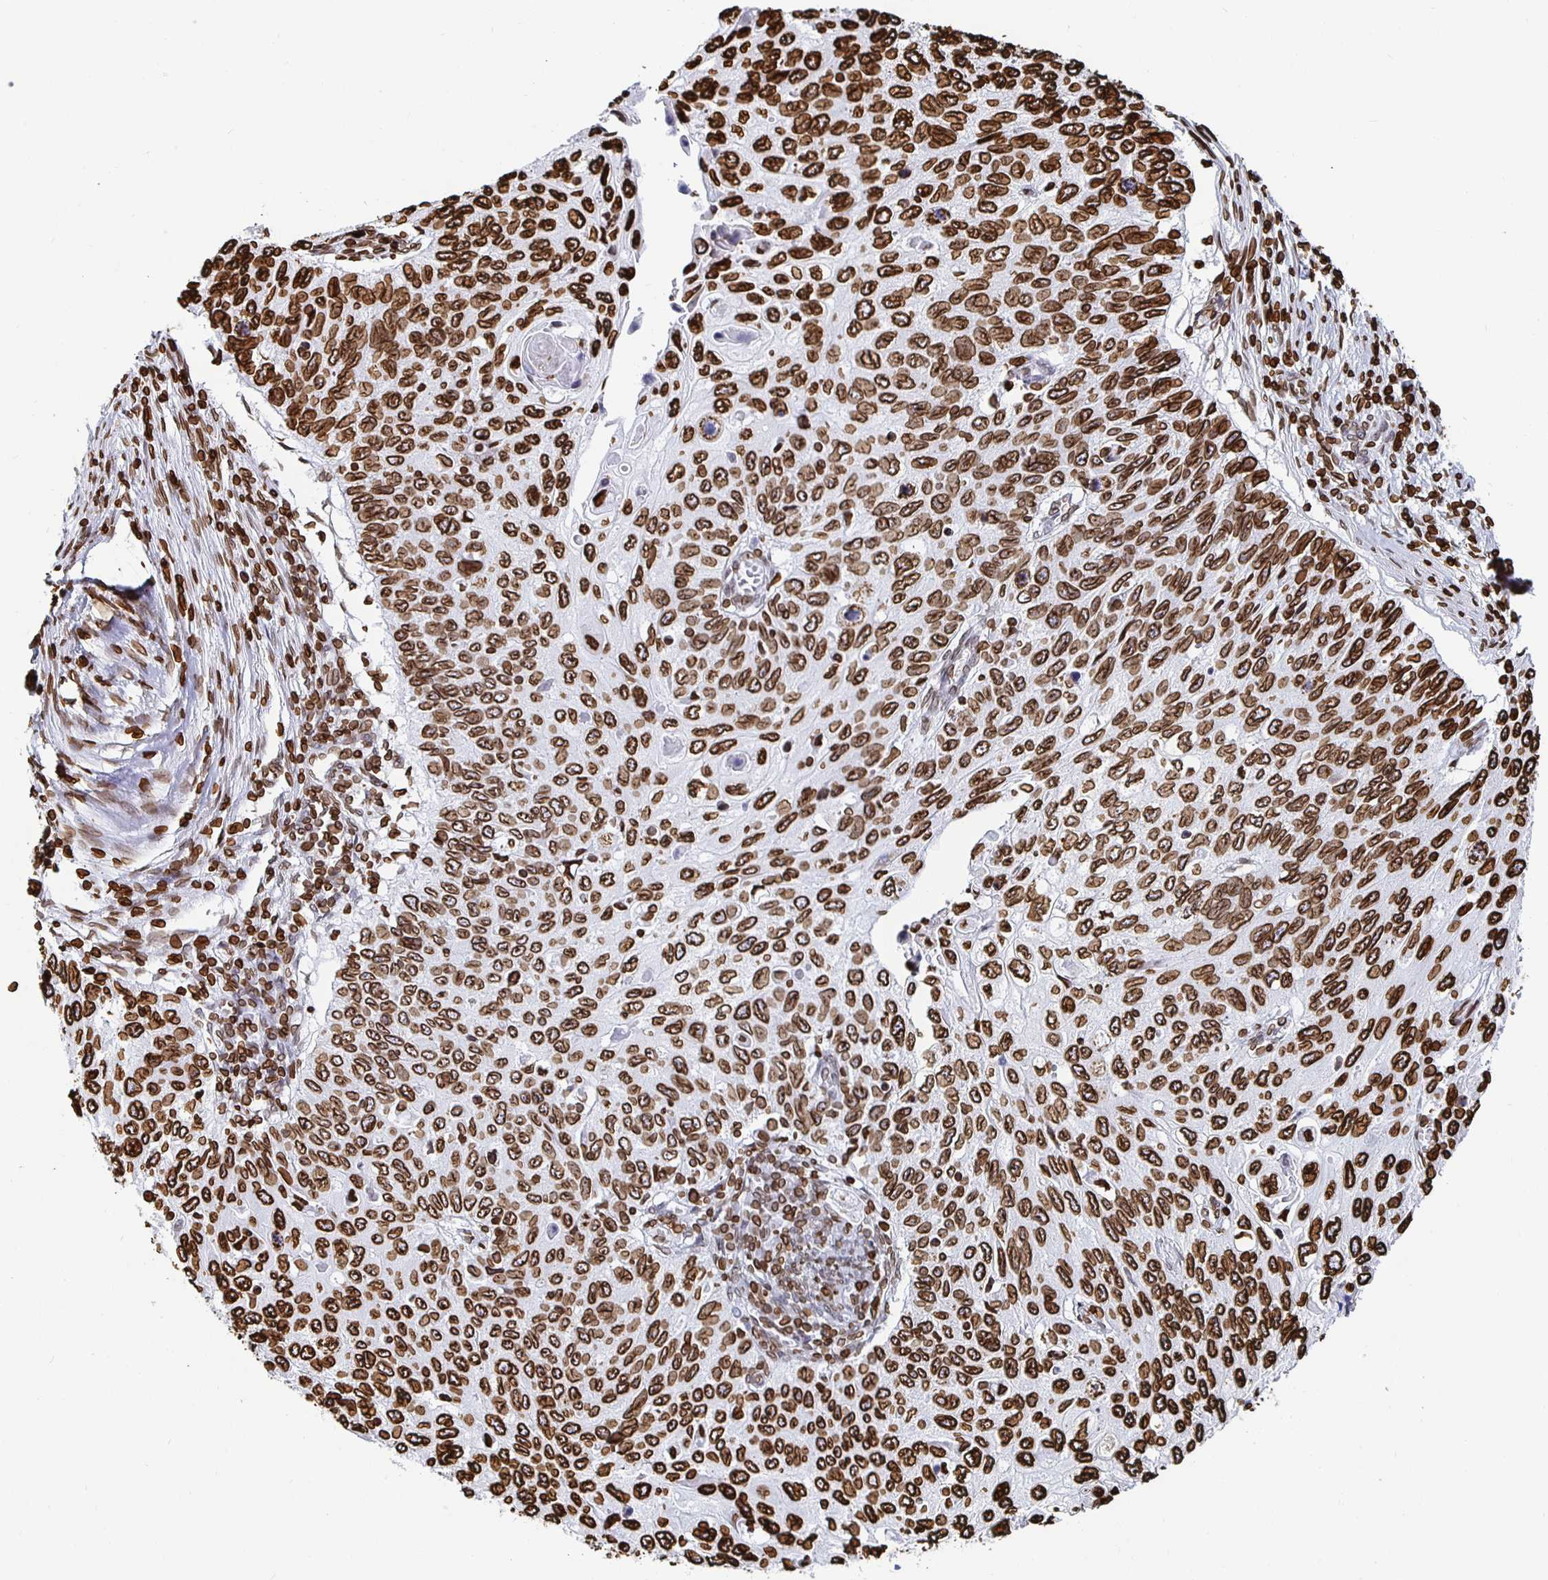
{"staining": {"intensity": "strong", "quantity": ">75%", "location": "cytoplasmic/membranous,nuclear"}, "tissue": "cervical cancer", "cell_type": "Tumor cells", "image_type": "cancer", "snomed": [{"axis": "morphology", "description": "Squamous cell carcinoma, NOS"}, {"axis": "topography", "description": "Cervix"}], "caption": "Immunohistochemistry image of neoplastic tissue: human cervical cancer stained using immunohistochemistry demonstrates high levels of strong protein expression localized specifically in the cytoplasmic/membranous and nuclear of tumor cells, appearing as a cytoplasmic/membranous and nuclear brown color.", "gene": "LMNB1", "patient": {"sex": "female", "age": 70}}